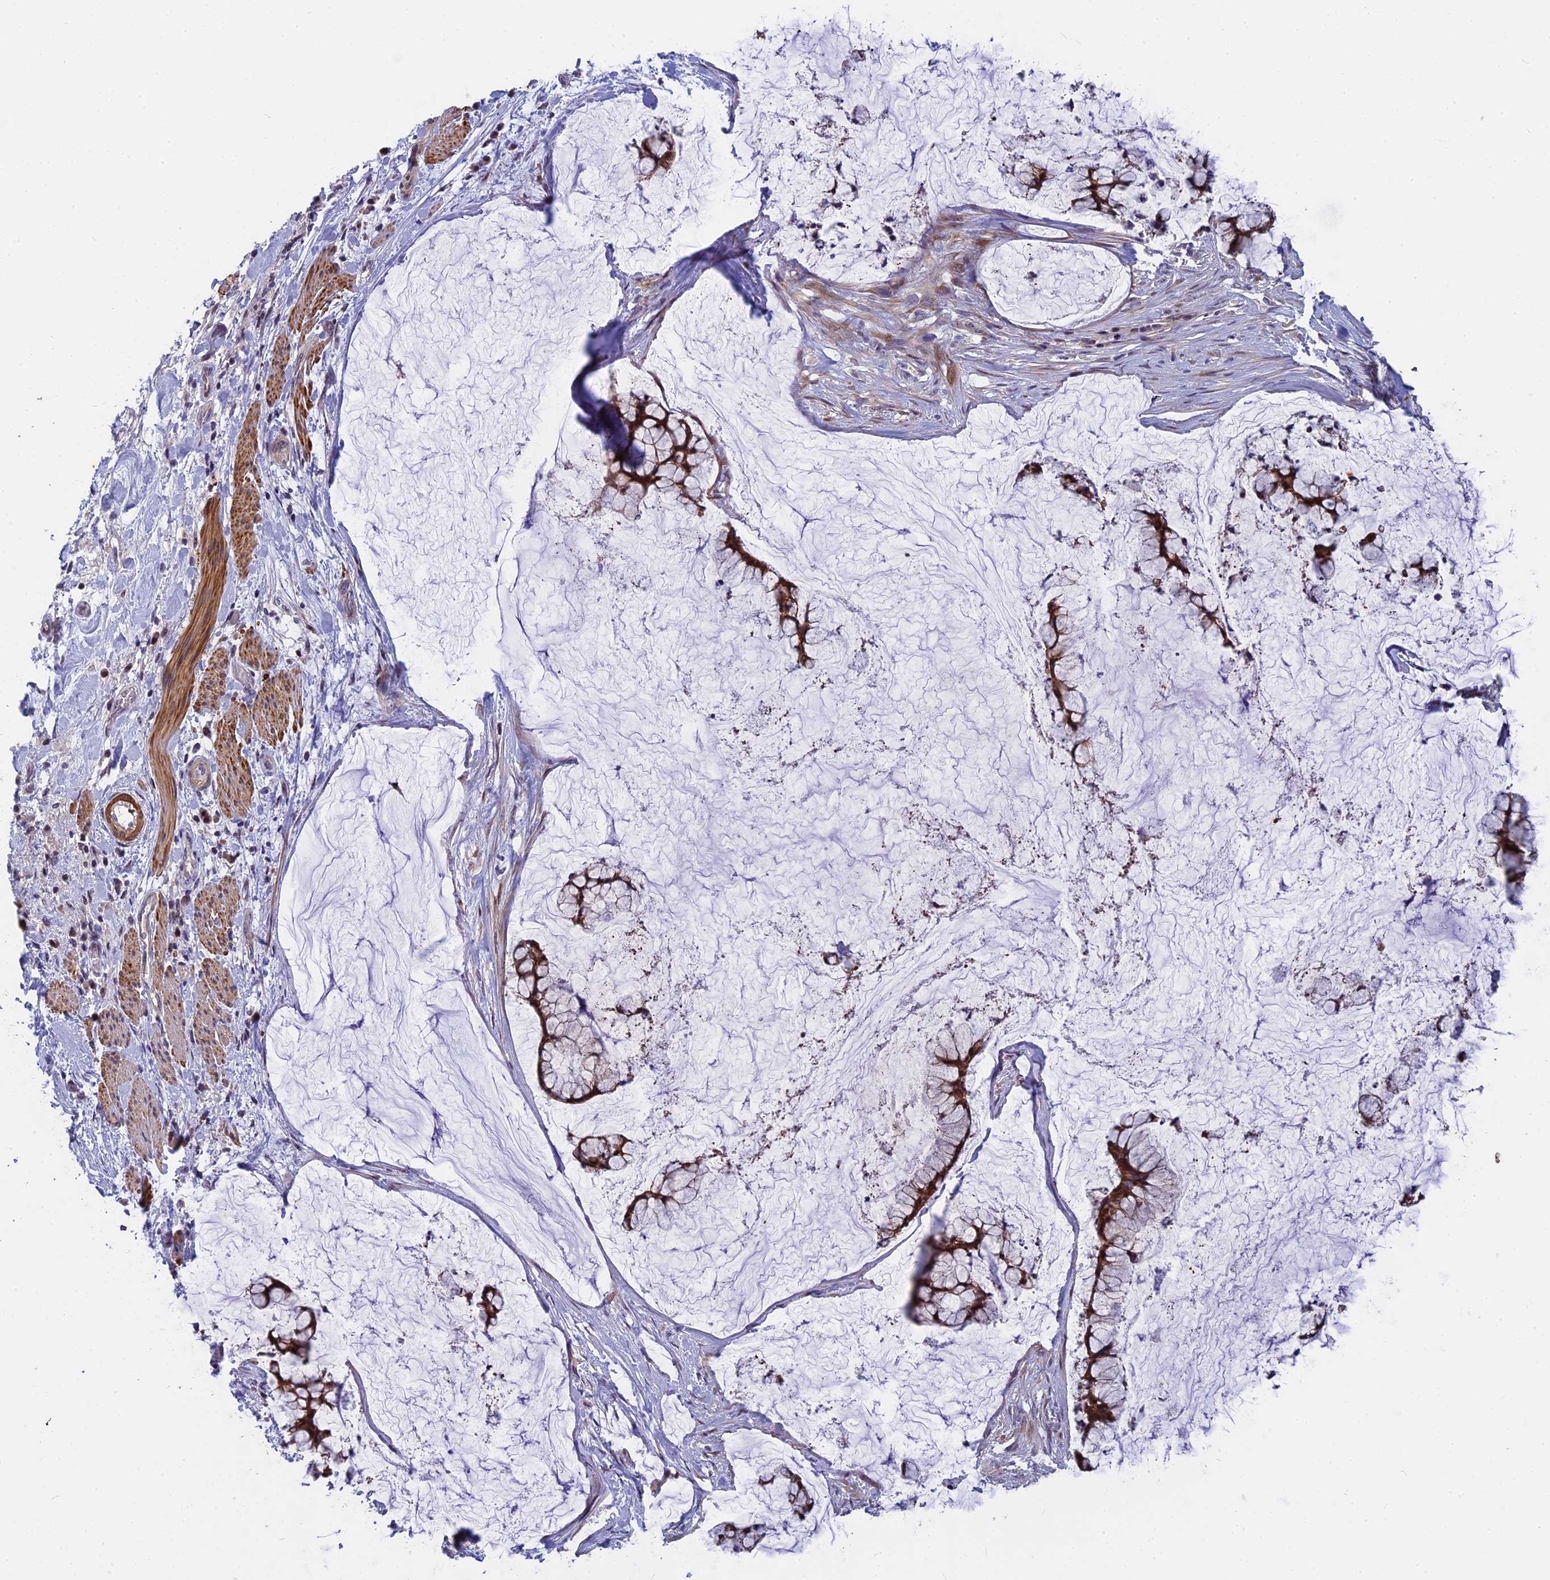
{"staining": {"intensity": "strong", "quantity": ">75%", "location": "cytoplasmic/membranous"}, "tissue": "ovarian cancer", "cell_type": "Tumor cells", "image_type": "cancer", "snomed": [{"axis": "morphology", "description": "Cystadenocarcinoma, mucinous, NOS"}, {"axis": "topography", "description": "Ovary"}], "caption": "Protein staining by immunohistochemistry (IHC) reveals strong cytoplasmic/membranous positivity in about >75% of tumor cells in ovarian mucinous cystadenocarcinoma. (DAB = brown stain, brightfield microscopy at high magnification).", "gene": "ANKRD34B", "patient": {"sex": "female", "age": 42}}